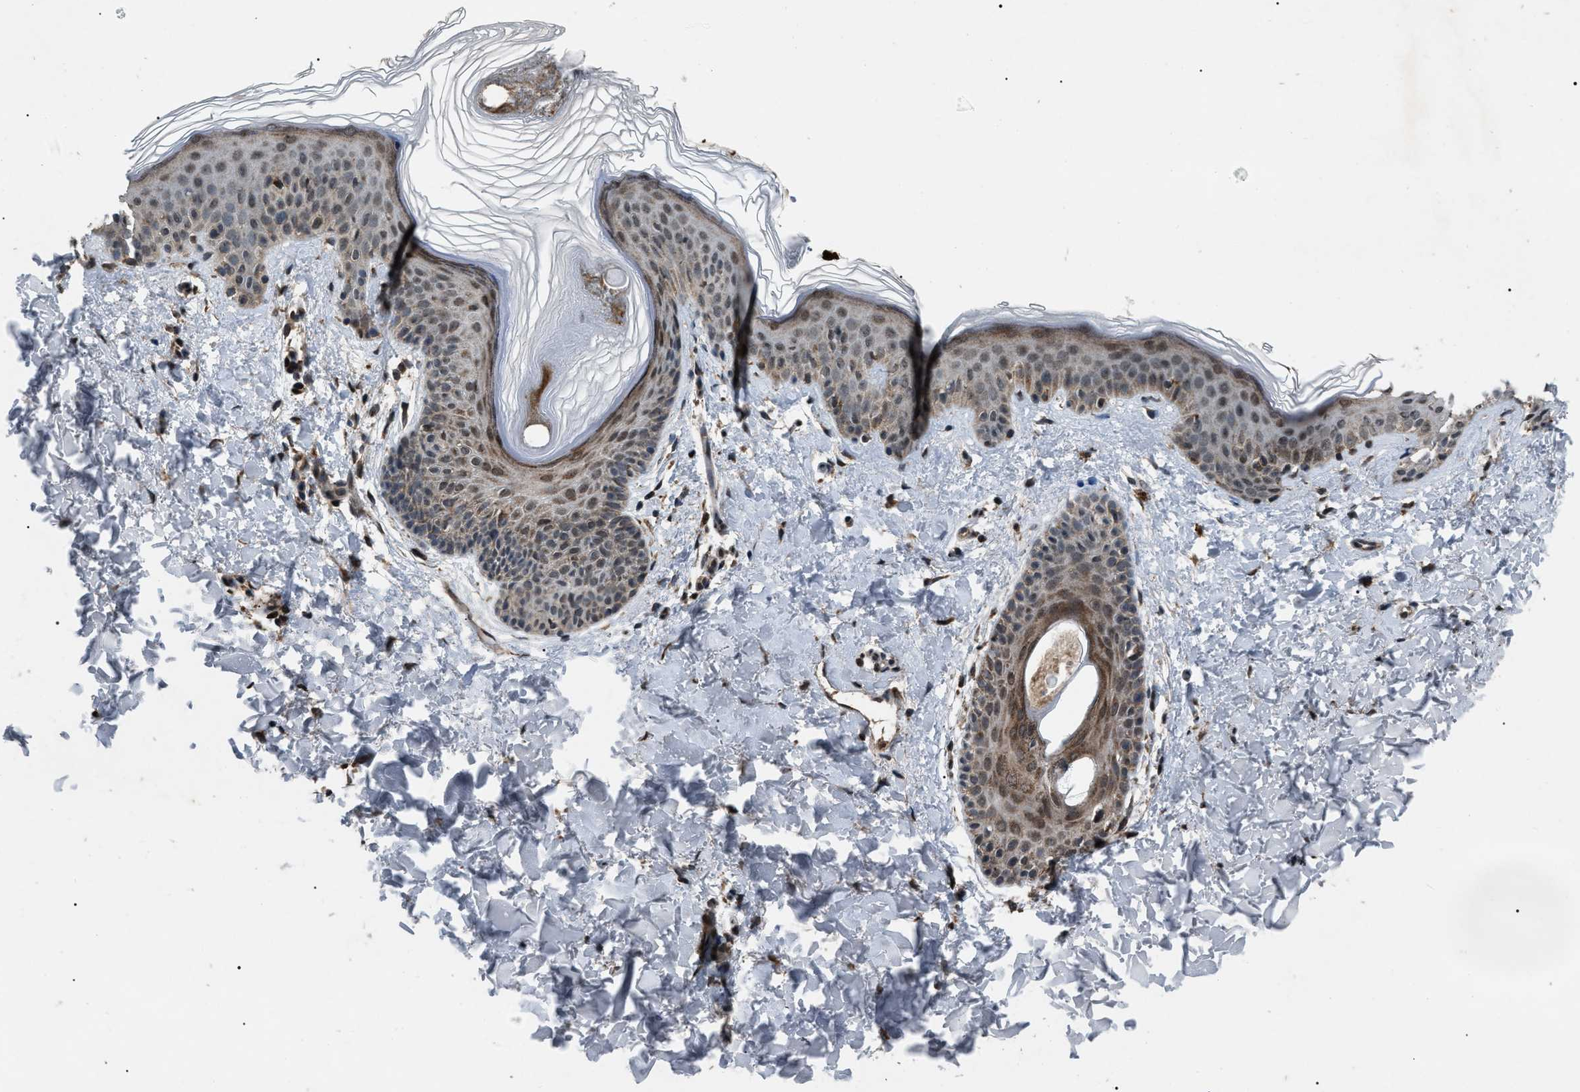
{"staining": {"intensity": "moderate", "quantity": ">75%", "location": "cytoplasmic/membranous,nuclear"}, "tissue": "skin", "cell_type": "Fibroblasts", "image_type": "normal", "snomed": [{"axis": "morphology", "description": "Normal tissue, NOS"}, {"axis": "topography", "description": "Skin"}], "caption": "Skin stained with a protein marker demonstrates moderate staining in fibroblasts.", "gene": "ZFAND2A", "patient": {"sex": "male", "age": 40}}